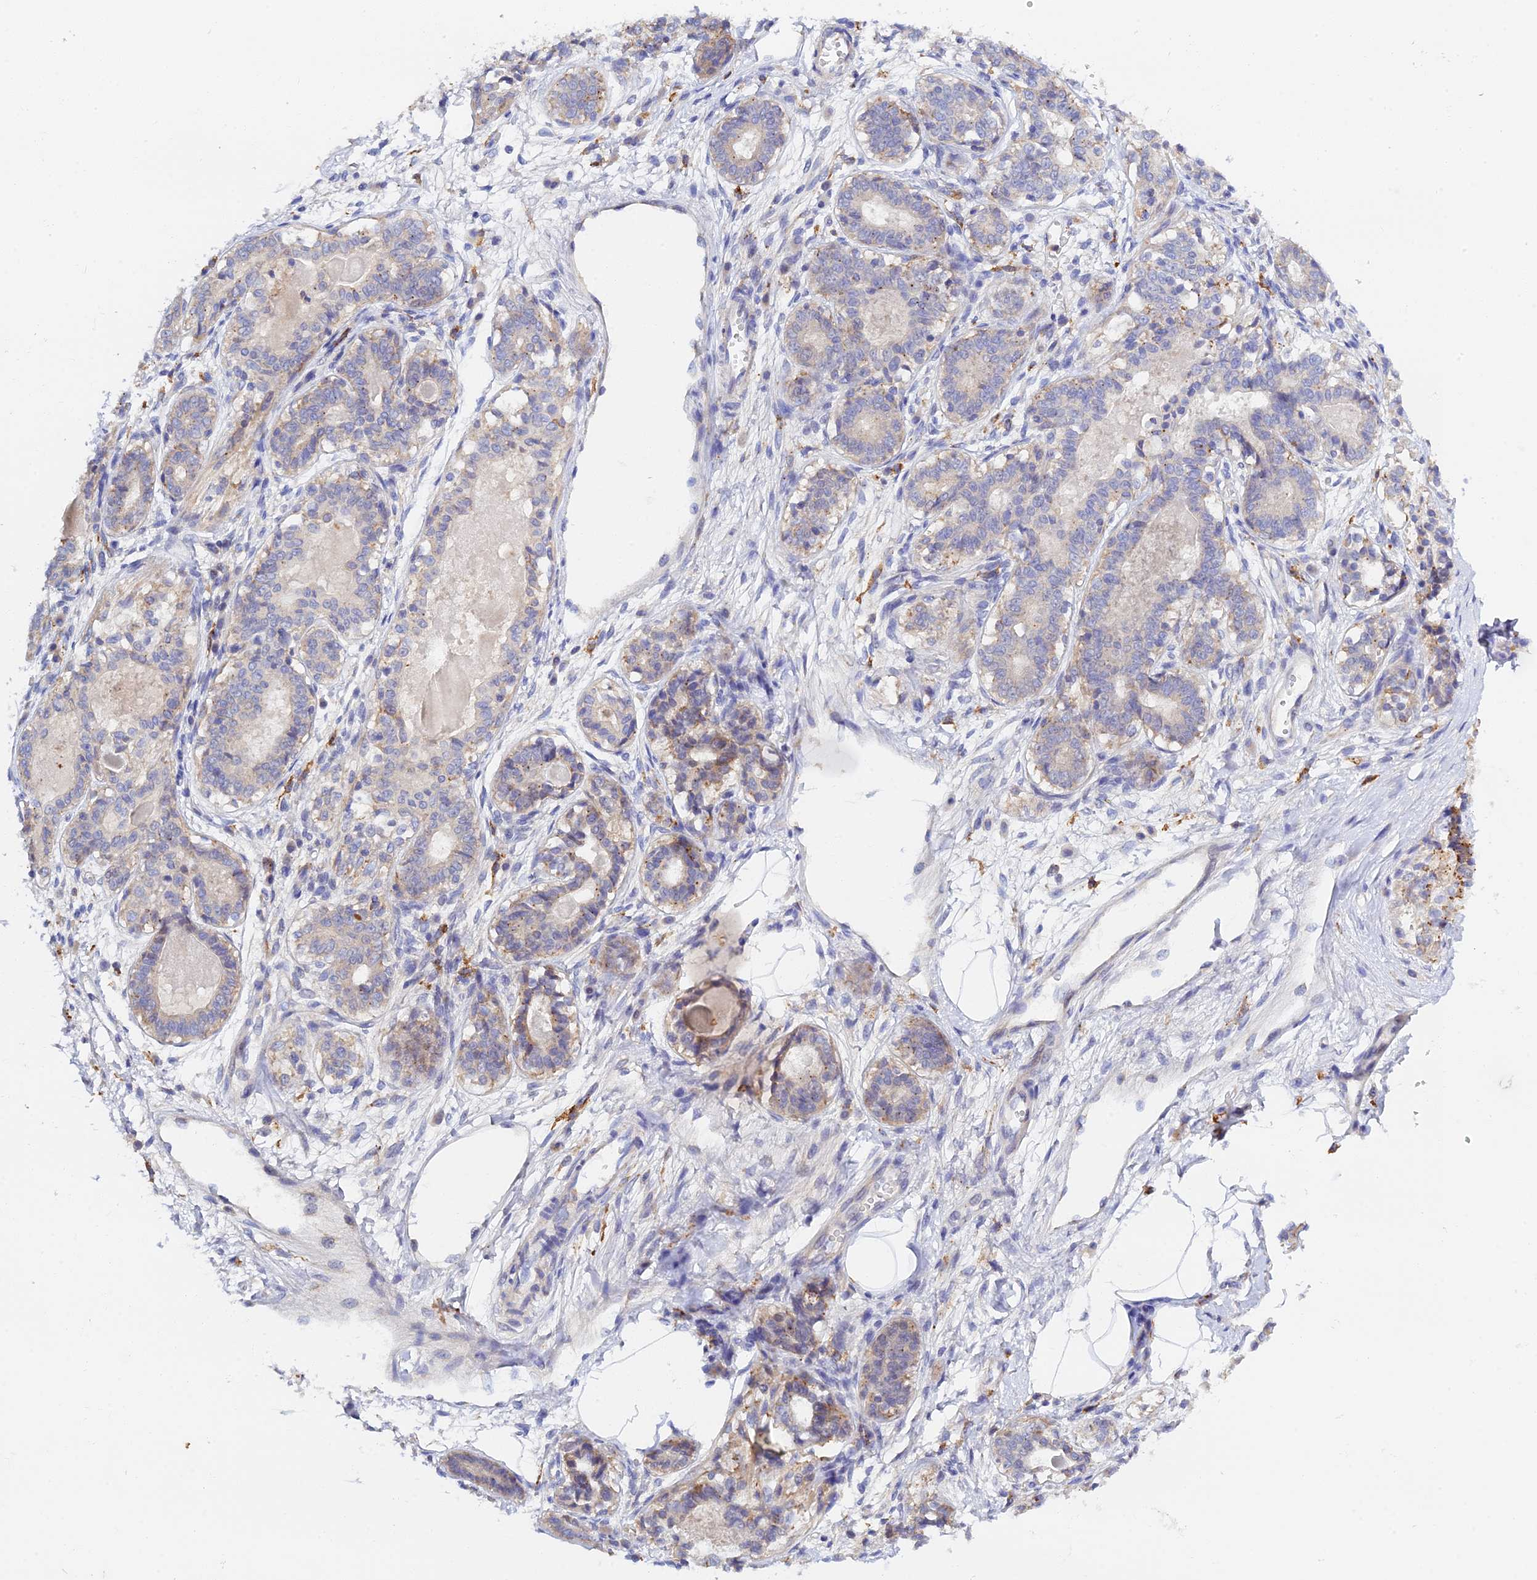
{"staining": {"intensity": "negative", "quantity": "none", "location": "none"}, "tissue": "breast", "cell_type": "Adipocytes", "image_type": "normal", "snomed": [{"axis": "morphology", "description": "Normal tissue, NOS"}, {"axis": "topography", "description": "Breast"}], "caption": "IHC micrograph of normal breast stained for a protein (brown), which displays no expression in adipocytes.", "gene": "RPGRIP1L", "patient": {"sex": "female", "age": 45}}